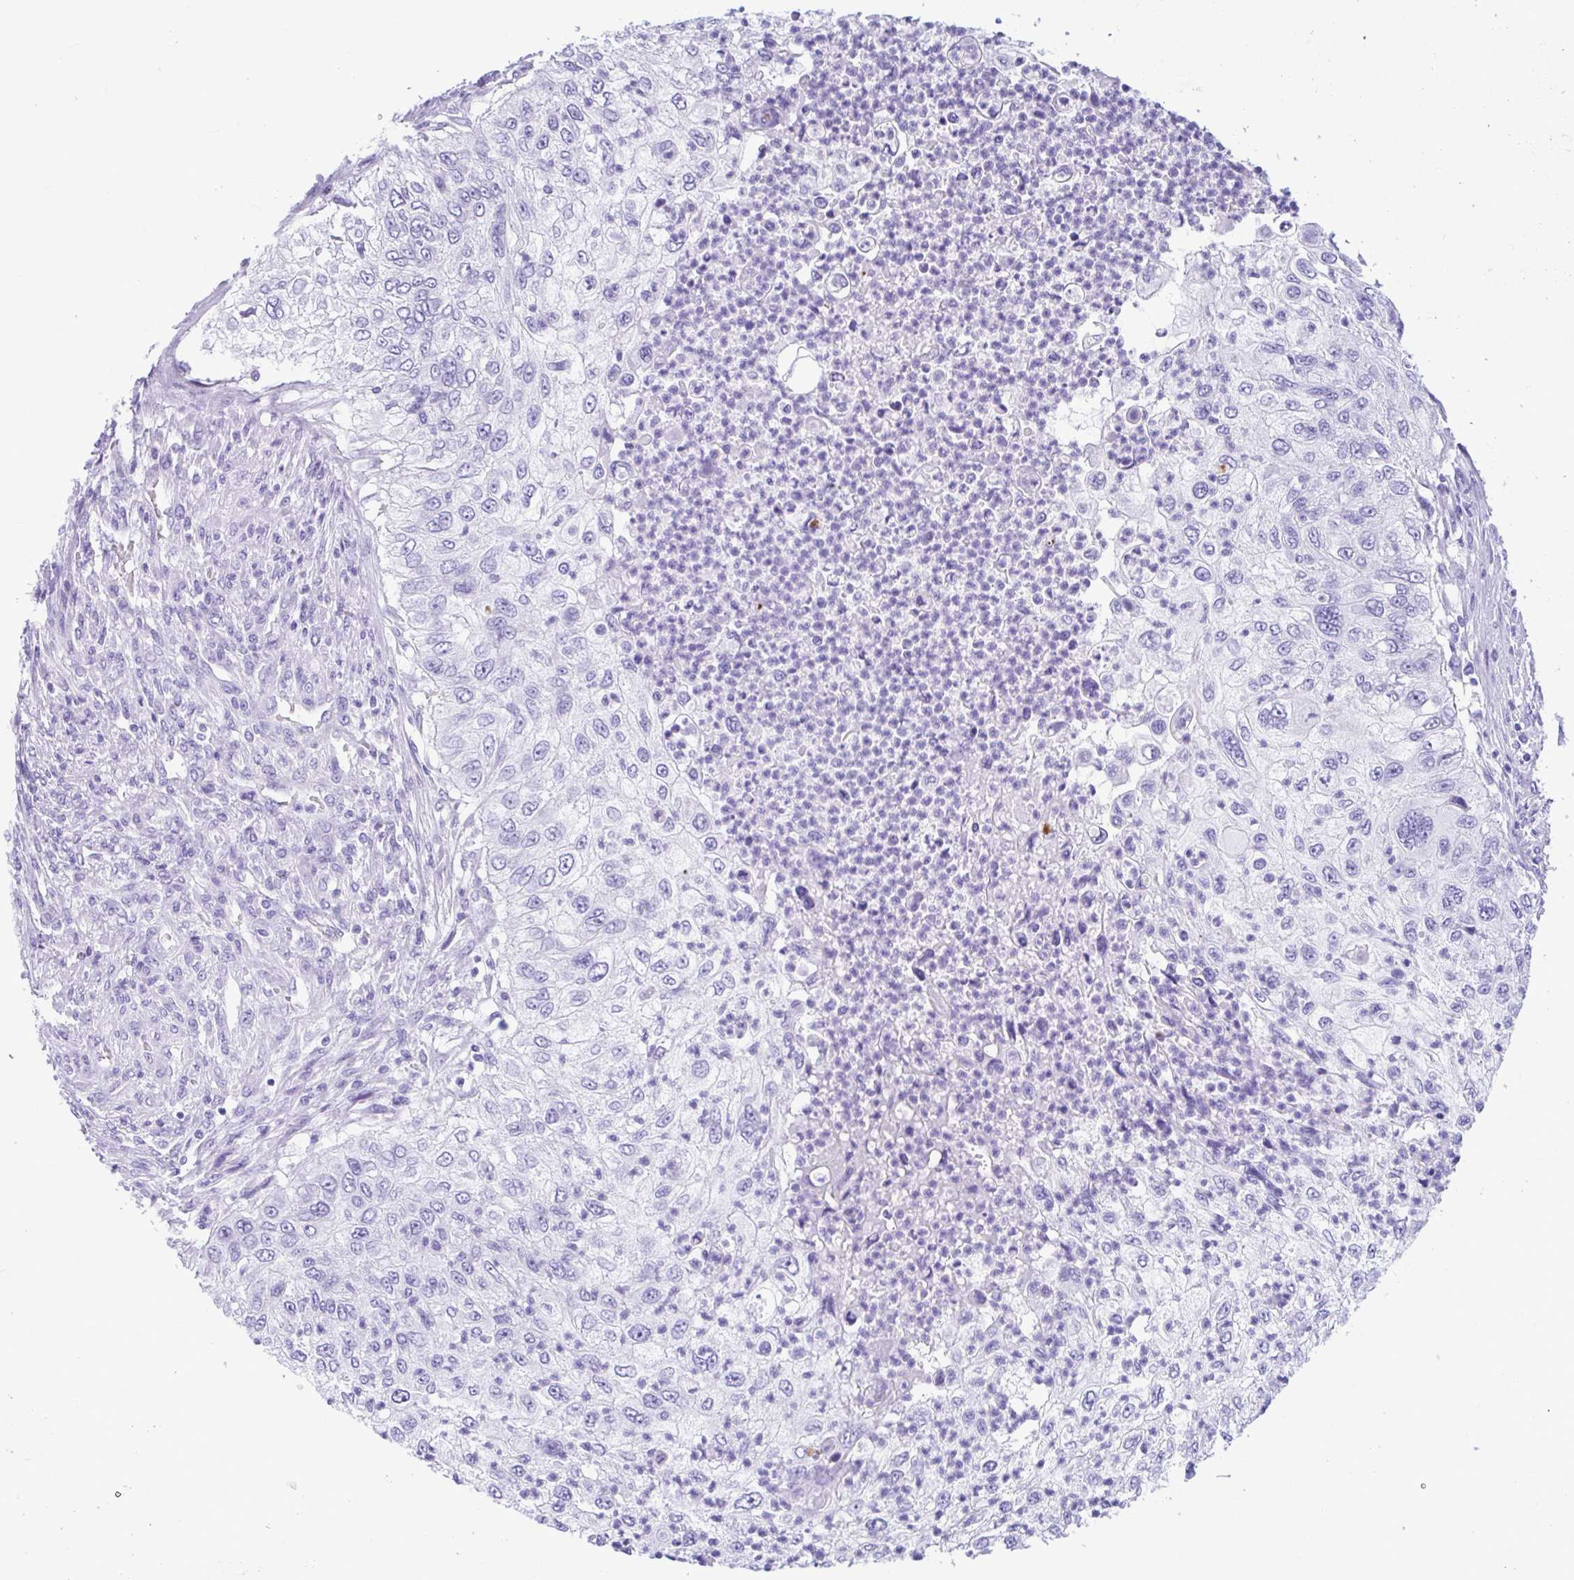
{"staining": {"intensity": "negative", "quantity": "none", "location": "none"}, "tissue": "urothelial cancer", "cell_type": "Tumor cells", "image_type": "cancer", "snomed": [{"axis": "morphology", "description": "Urothelial carcinoma, High grade"}, {"axis": "topography", "description": "Urinary bladder"}], "caption": "This is an immunohistochemistry (IHC) histopathology image of urothelial carcinoma (high-grade). There is no staining in tumor cells.", "gene": "OR4N4", "patient": {"sex": "female", "age": 60}}